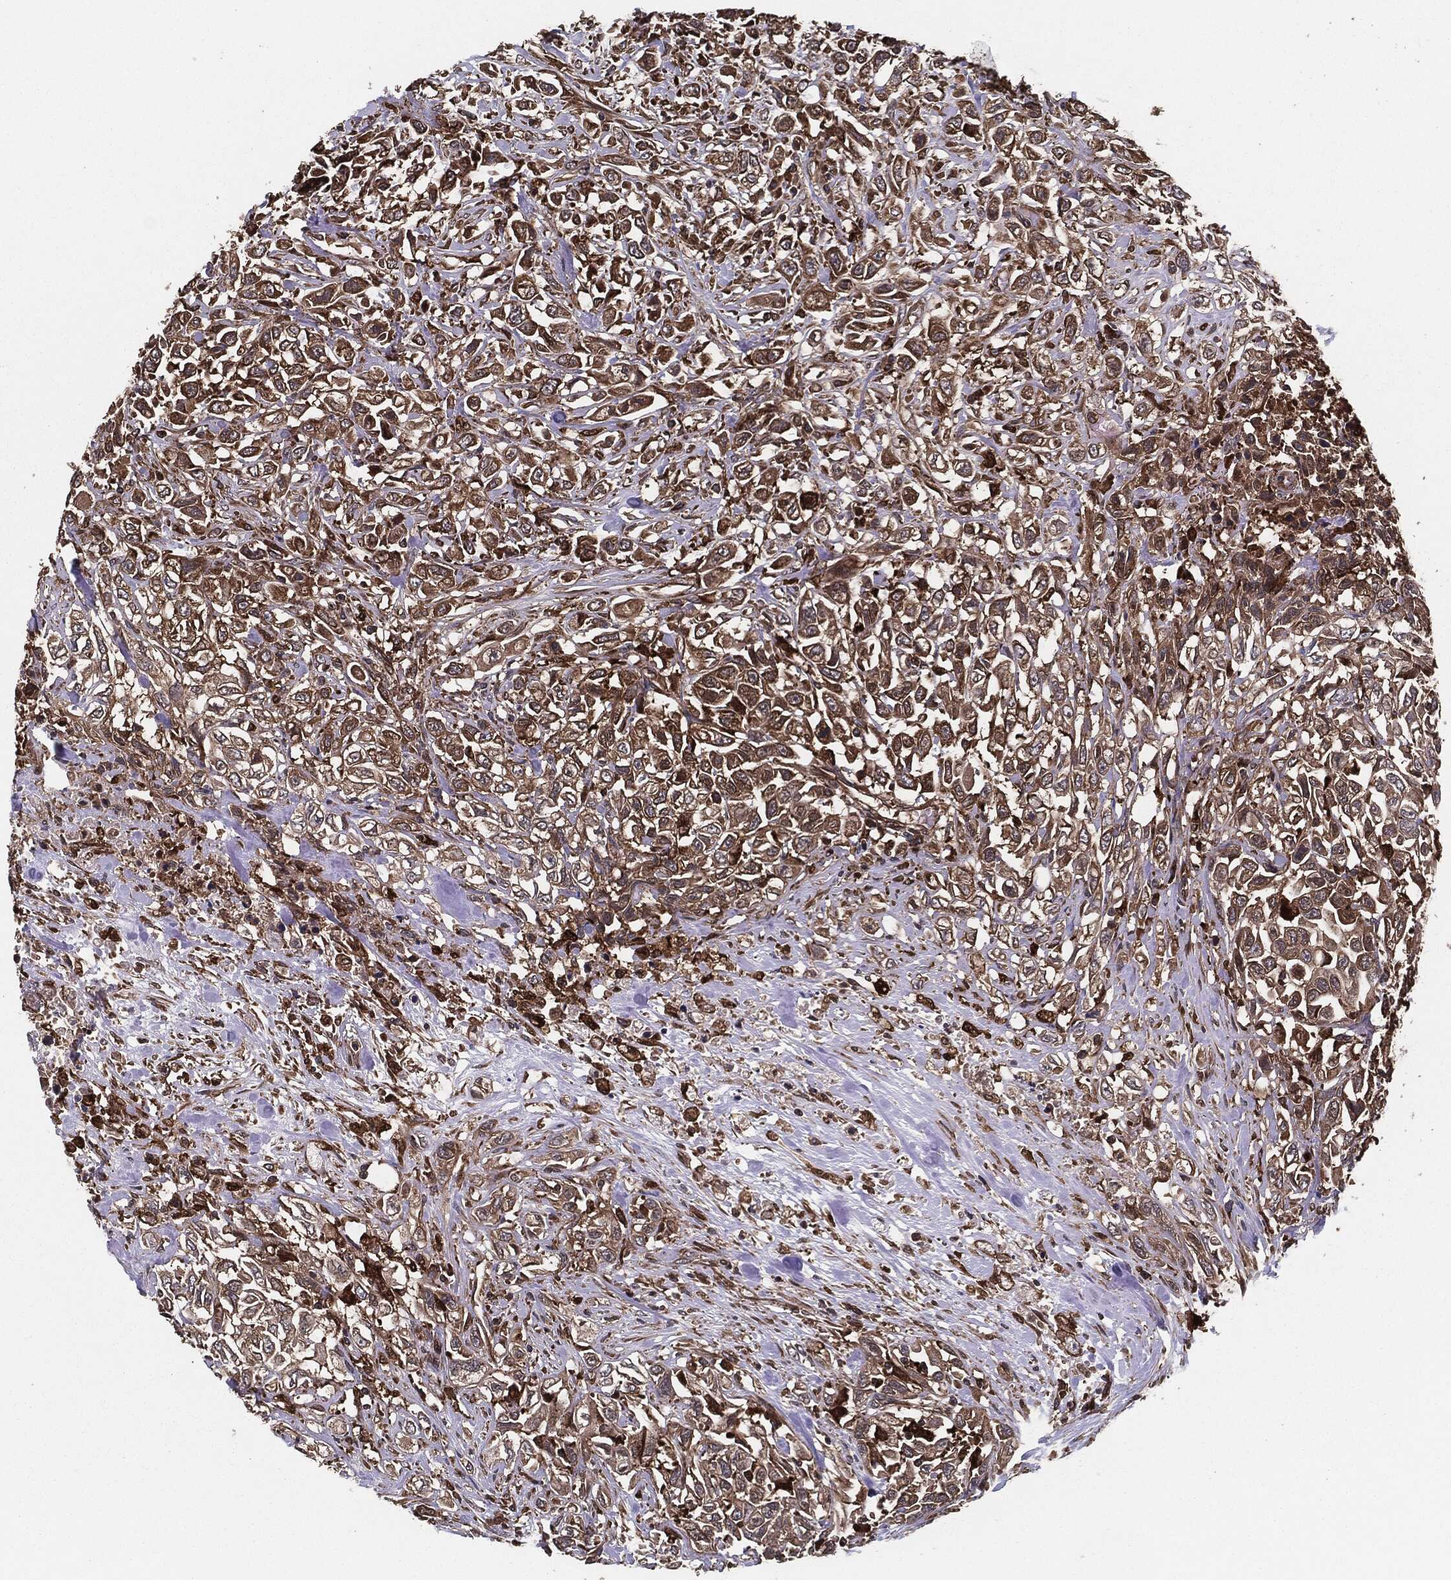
{"staining": {"intensity": "strong", "quantity": ">75%", "location": "cytoplasmic/membranous"}, "tissue": "urothelial cancer", "cell_type": "Tumor cells", "image_type": "cancer", "snomed": [{"axis": "morphology", "description": "Urothelial carcinoma, High grade"}, {"axis": "topography", "description": "Urinary bladder"}], "caption": "Urothelial carcinoma (high-grade) stained with a brown dye exhibits strong cytoplasmic/membranous positive positivity in approximately >75% of tumor cells.", "gene": "RAP1GDS1", "patient": {"sex": "female", "age": 56}}